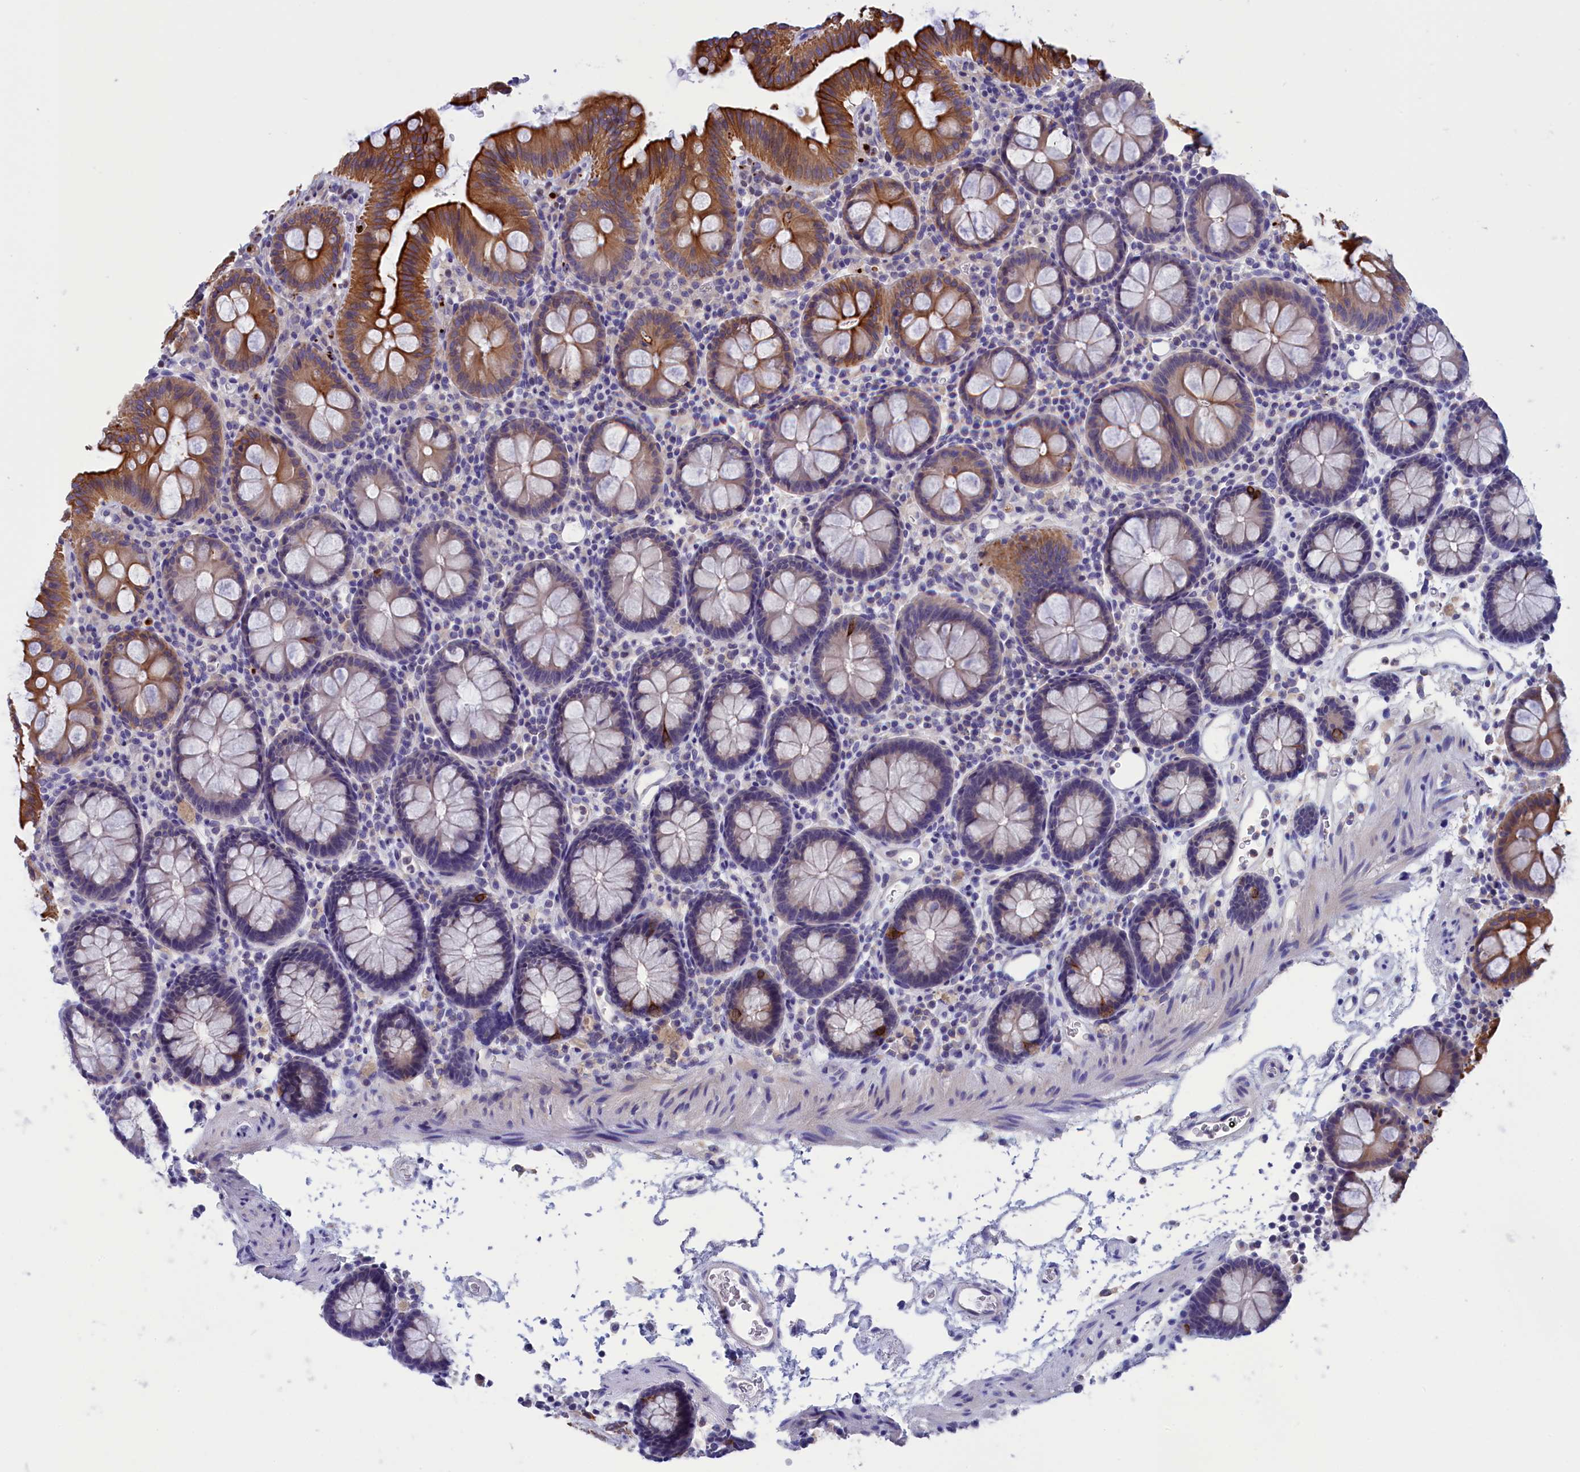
{"staining": {"intensity": "weak", "quantity": "25%-75%", "location": "cytoplasmic/membranous"}, "tissue": "colon", "cell_type": "Endothelial cells", "image_type": "normal", "snomed": [{"axis": "morphology", "description": "Normal tissue, NOS"}, {"axis": "topography", "description": "Colon"}], "caption": "Immunohistochemistry (DAB) staining of benign human colon reveals weak cytoplasmic/membranous protein staining in about 25%-75% of endothelial cells. The staining was performed using DAB (3,3'-diaminobenzidine), with brown indicating positive protein expression. Nuclei are stained blue with hematoxylin.", "gene": "VPS35L", "patient": {"sex": "male", "age": 75}}